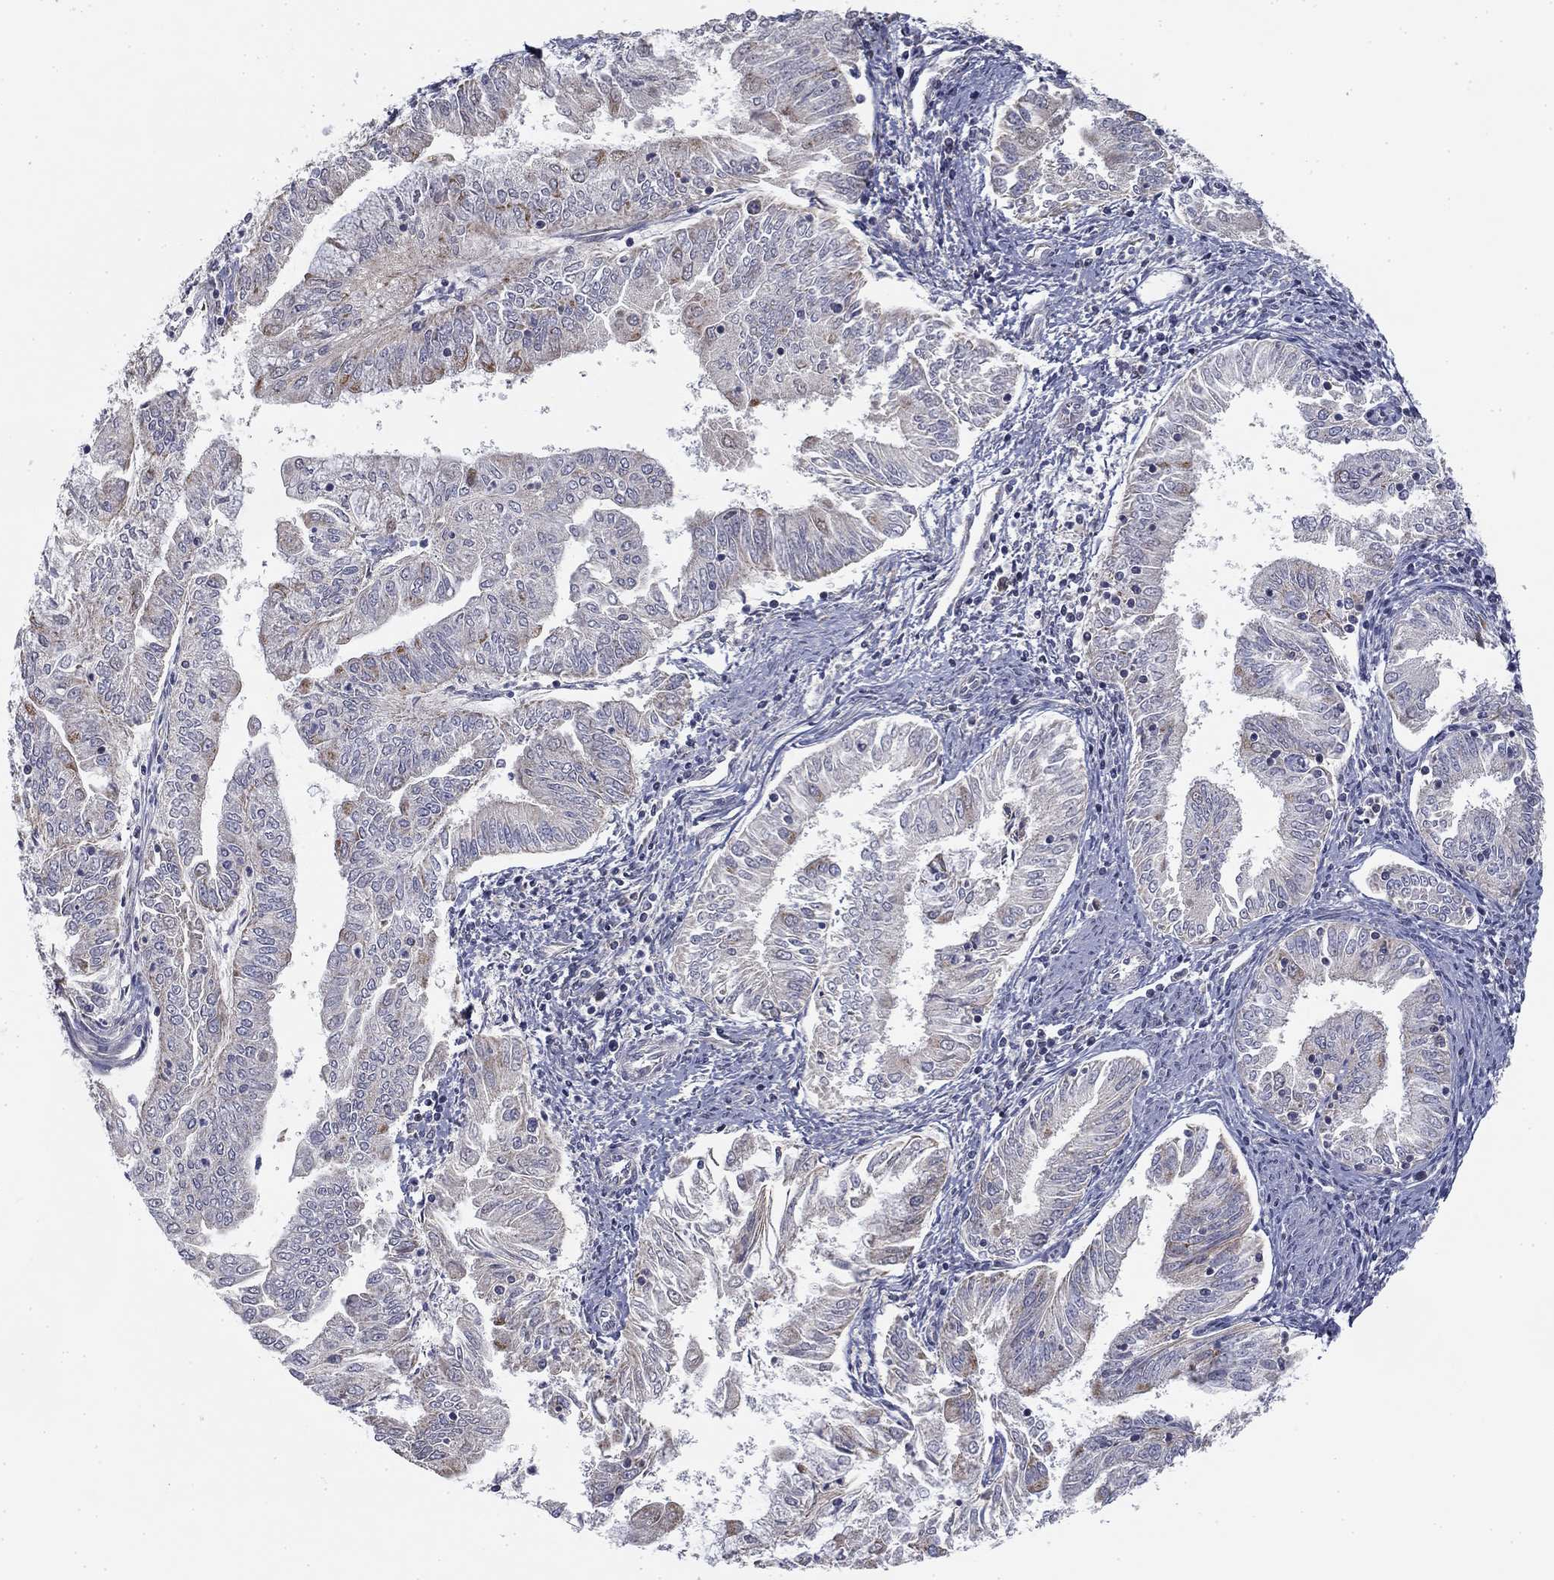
{"staining": {"intensity": "moderate", "quantity": "<25%", "location": "cytoplasmic/membranous"}, "tissue": "endometrial cancer", "cell_type": "Tumor cells", "image_type": "cancer", "snomed": [{"axis": "morphology", "description": "Adenocarcinoma, NOS"}, {"axis": "topography", "description": "Endometrium"}], "caption": "Immunohistochemical staining of endometrial cancer shows low levels of moderate cytoplasmic/membranous protein positivity in approximately <25% of tumor cells.", "gene": "SLC2A9", "patient": {"sex": "female", "age": 56}}